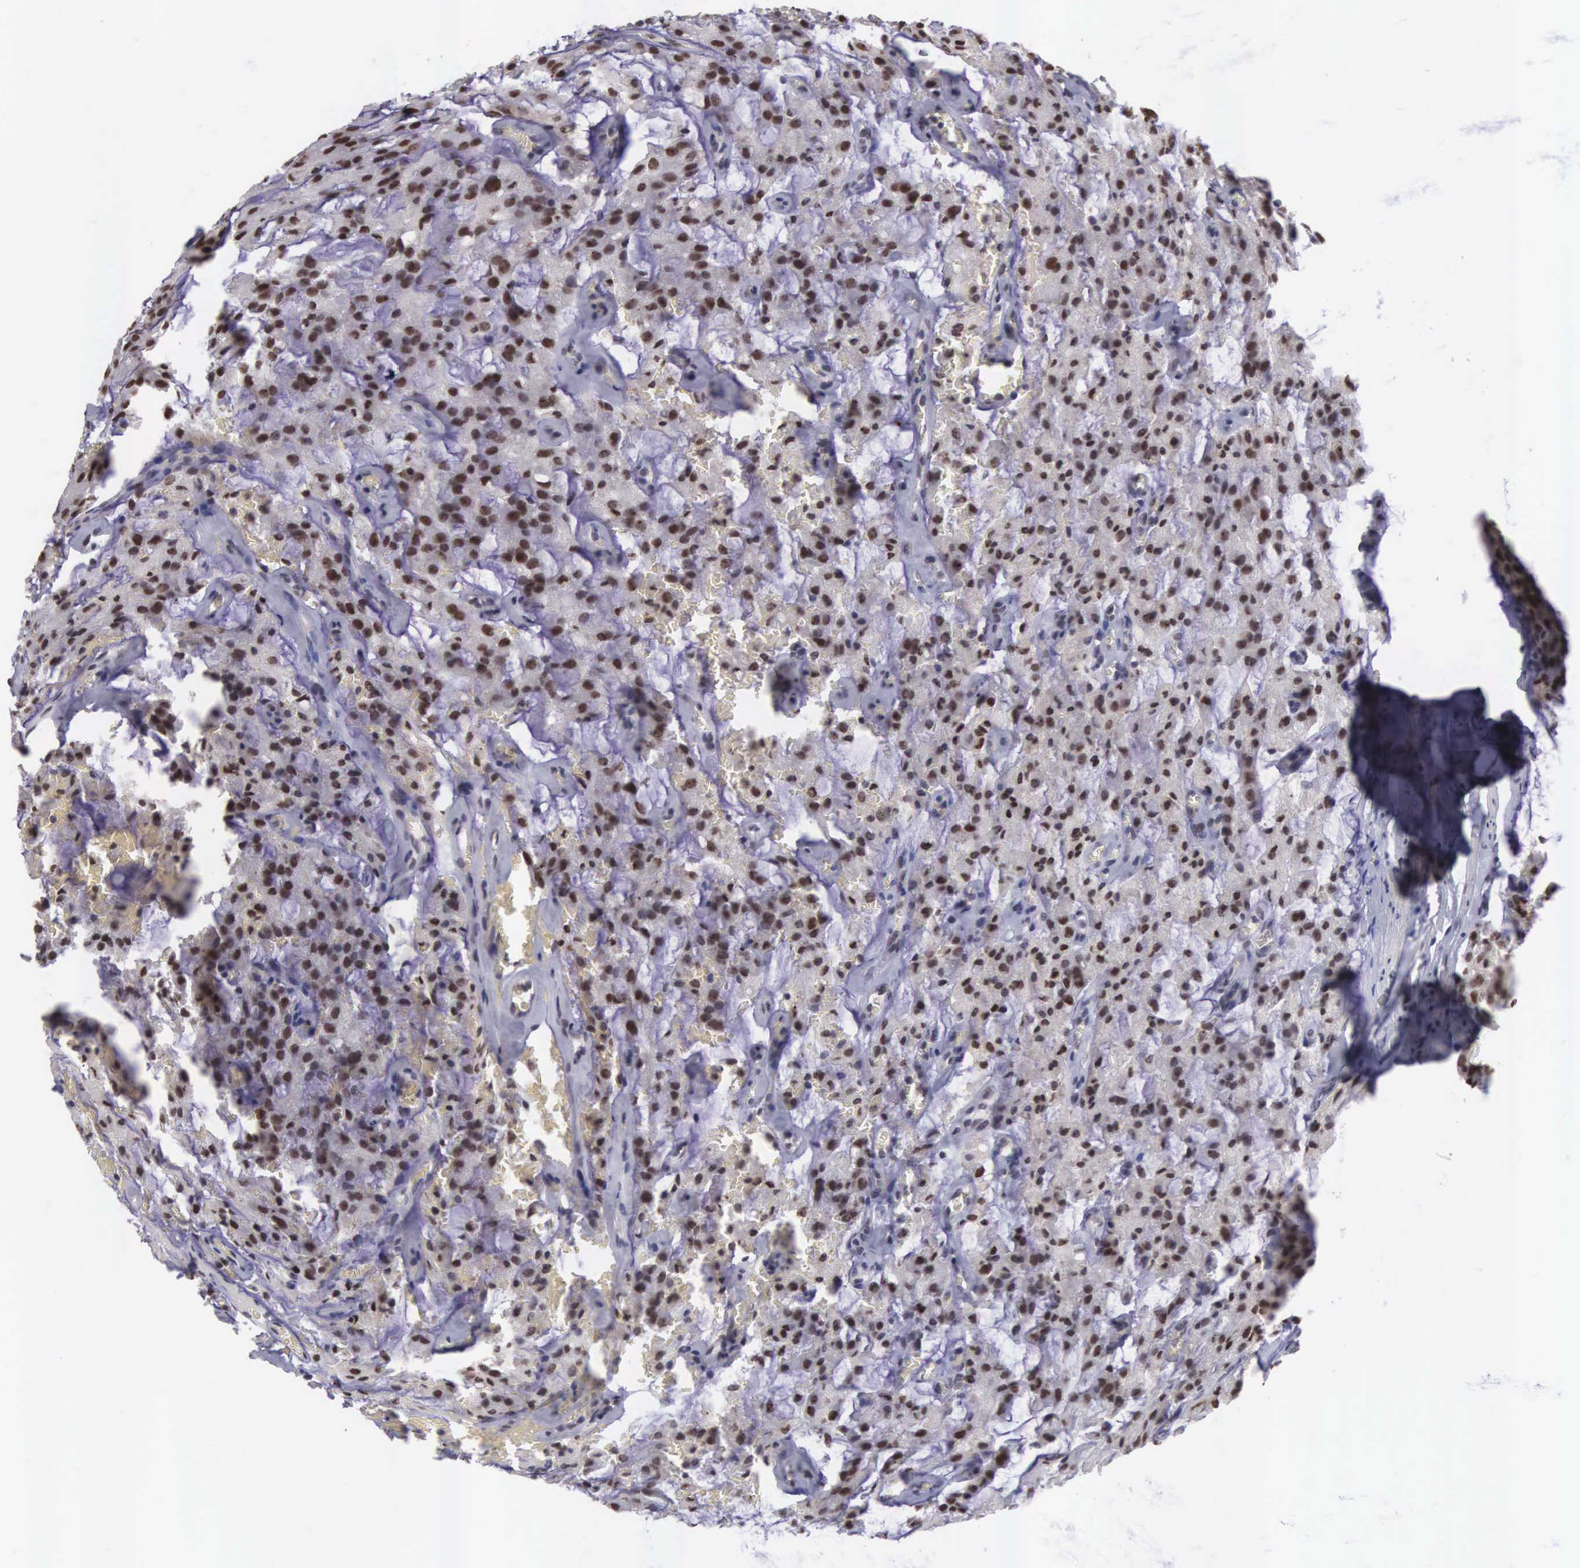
{"staining": {"intensity": "moderate", "quantity": ">75%", "location": "nuclear"}, "tissue": "prostate cancer", "cell_type": "Tumor cells", "image_type": "cancer", "snomed": [{"axis": "morphology", "description": "Adenocarcinoma, Medium grade"}, {"axis": "topography", "description": "Prostate"}], "caption": "Immunohistochemical staining of prostate cancer (adenocarcinoma (medium-grade)) shows moderate nuclear protein staining in approximately >75% of tumor cells.", "gene": "ZNF275", "patient": {"sex": "male", "age": 60}}